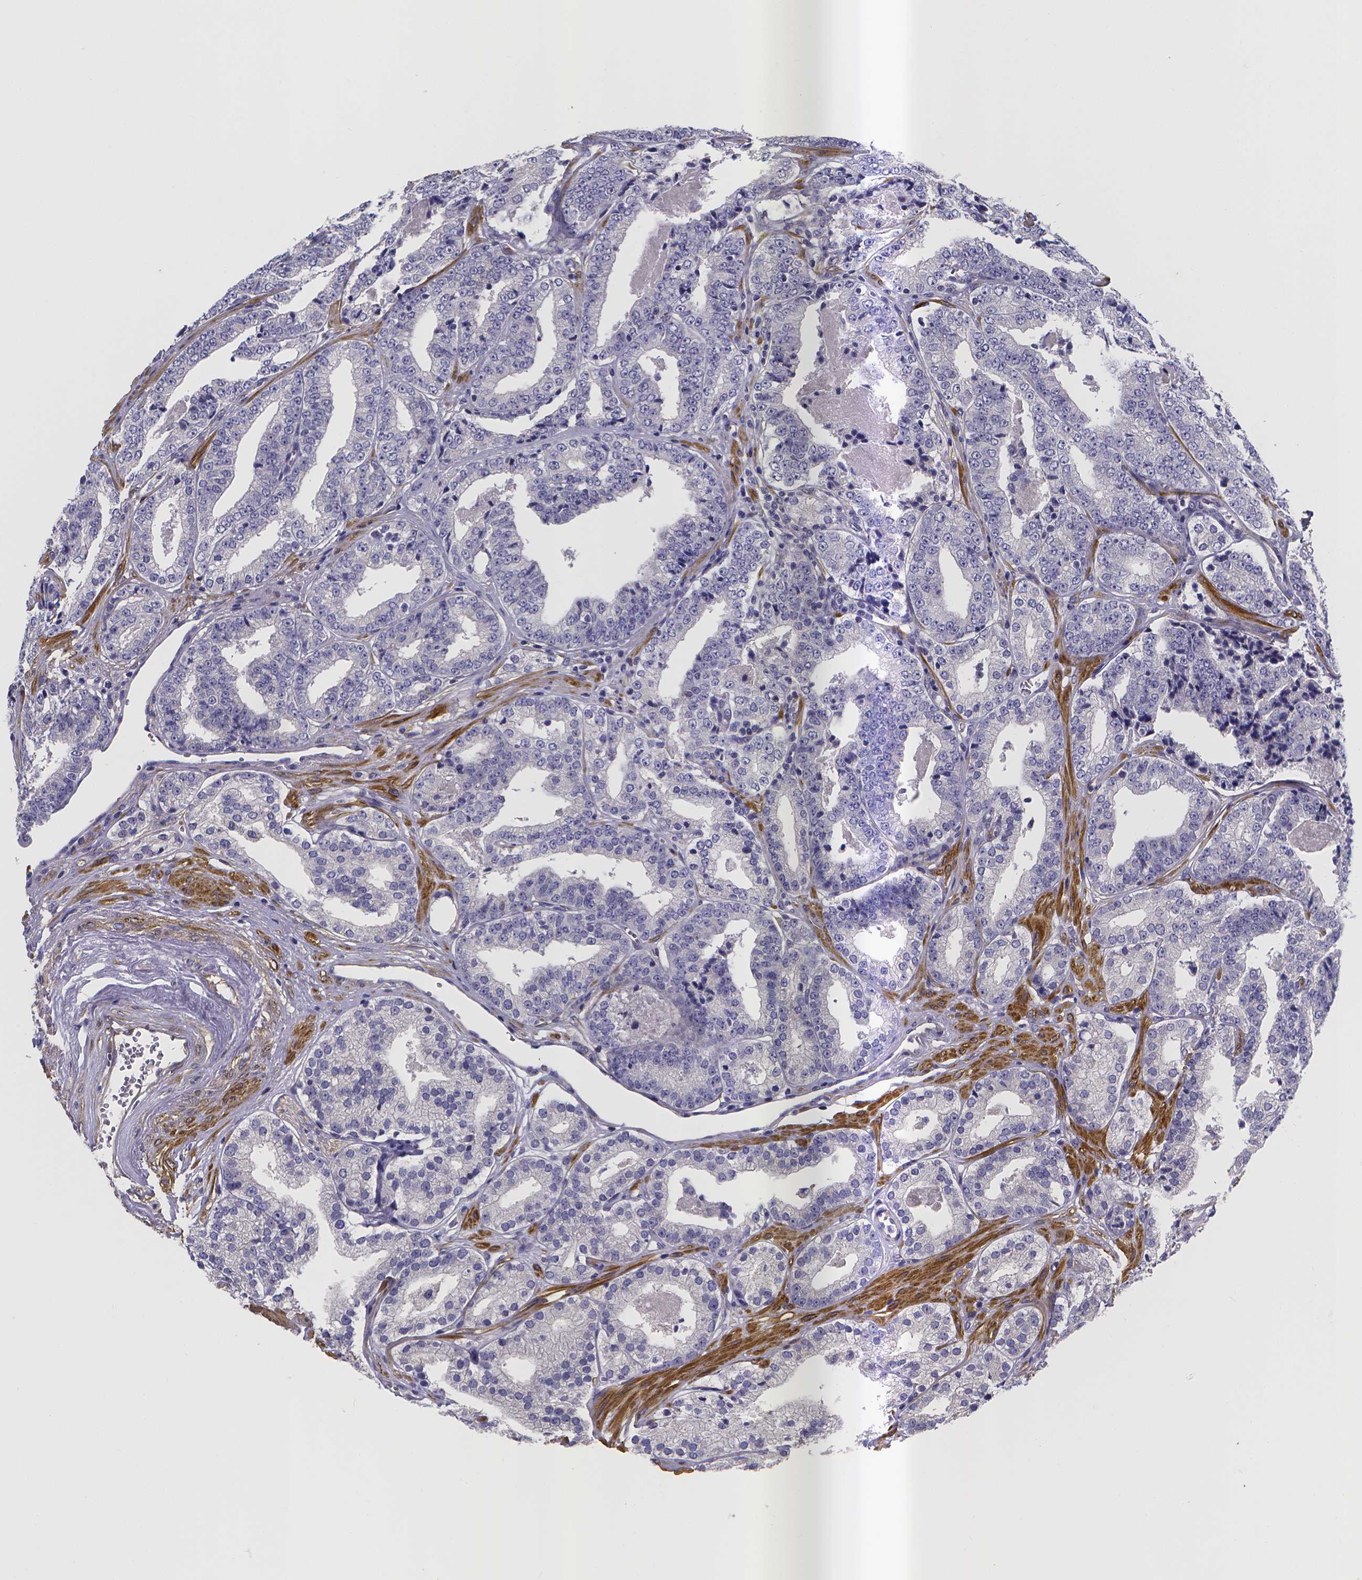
{"staining": {"intensity": "negative", "quantity": "none", "location": "none"}, "tissue": "prostate cancer", "cell_type": "Tumor cells", "image_type": "cancer", "snomed": [{"axis": "morphology", "description": "Adenocarcinoma, Low grade"}, {"axis": "topography", "description": "Prostate"}], "caption": "There is no significant expression in tumor cells of prostate cancer (adenocarcinoma (low-grade)). (Brightfield microscopy of DAB immunohistochemistry at high magnification).", "gene": "RERG", "patient": {"sex": "male", "age": 60}}